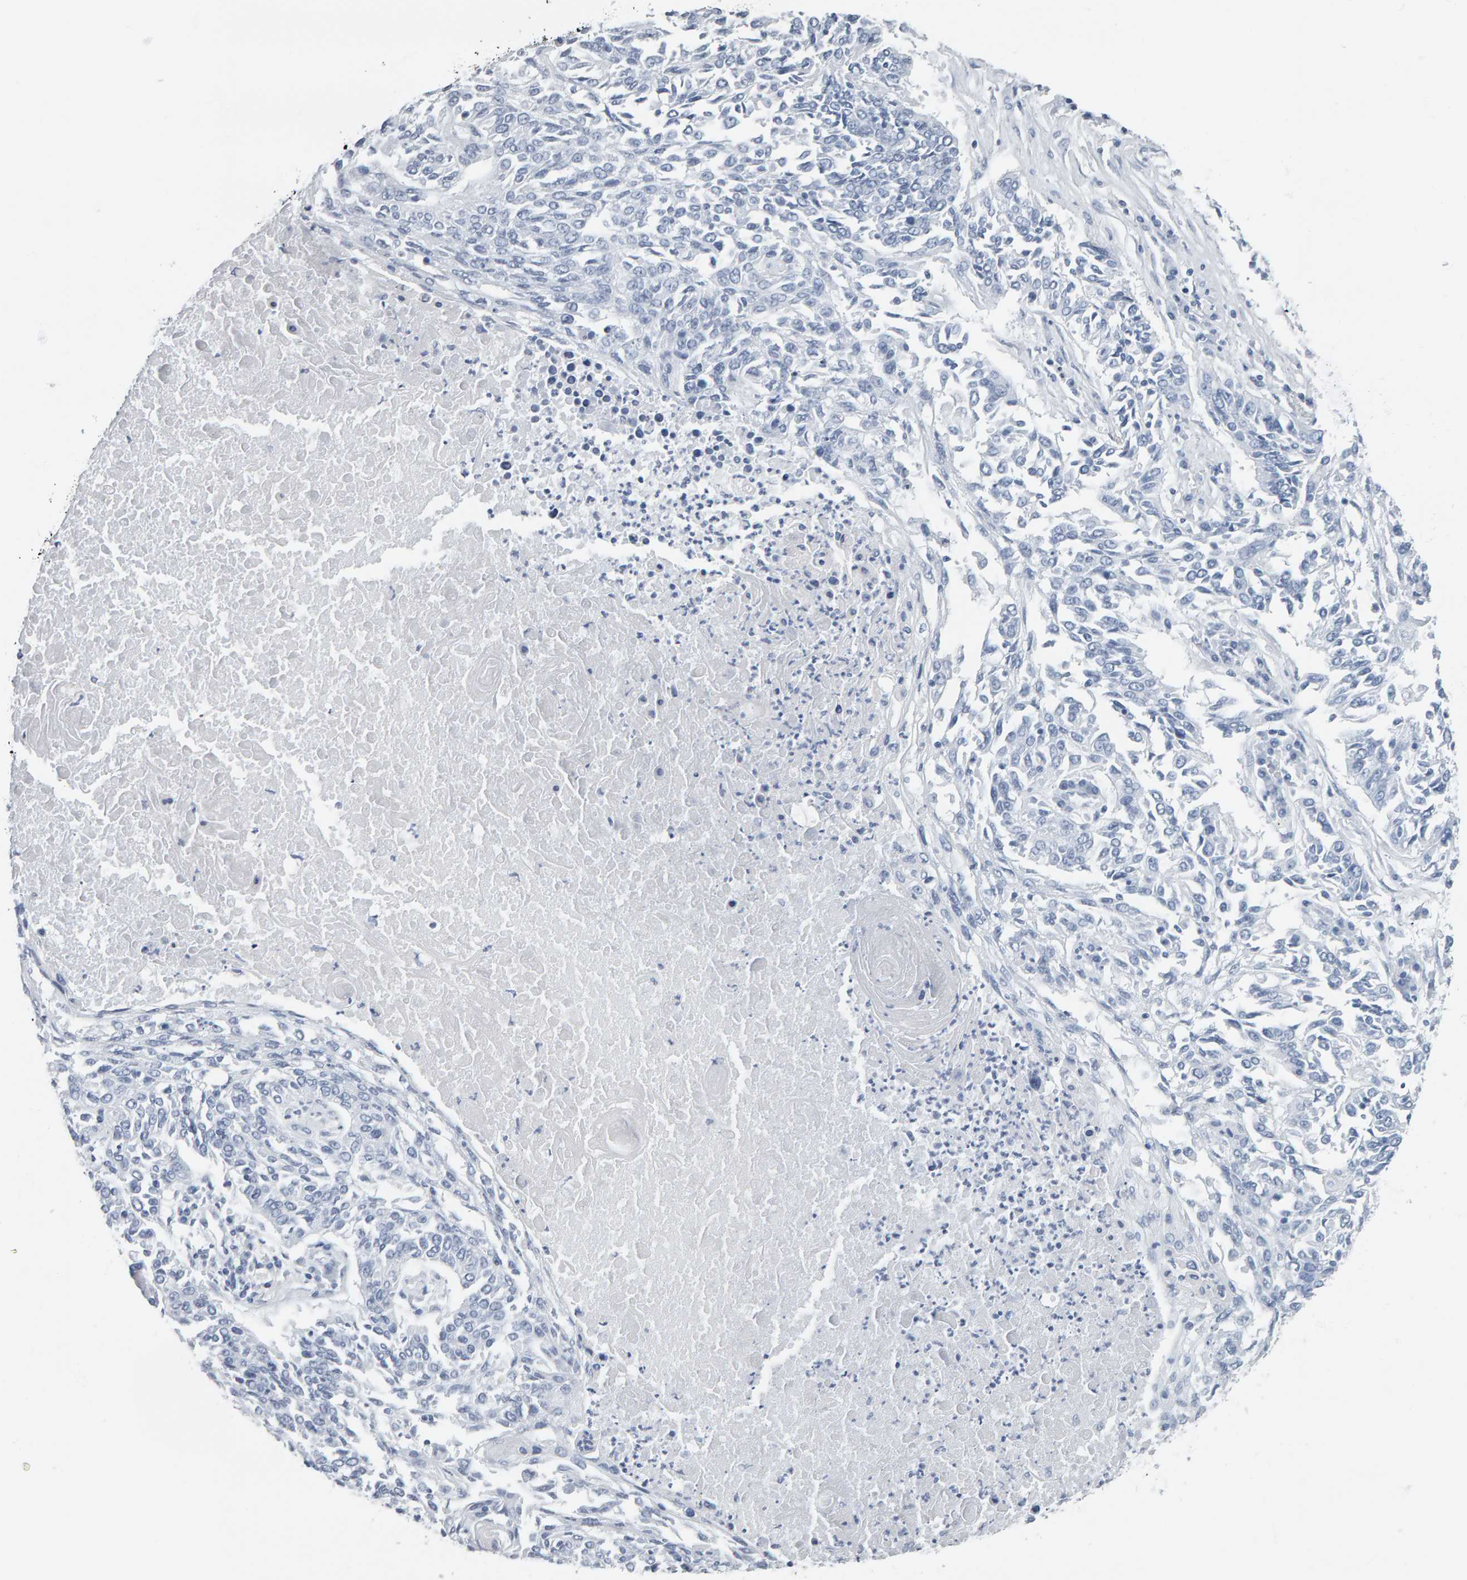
{"staining": {"intensity": "negative", "quantity": "none", "location": "none"}, "tissue": "lung cancer", "cell_type": "Tumor cells", "image_type": "cancer", "snomed": [{"axis": "morphology", "description": "Normal tissue, NOS"}, {"axis": "morphology", "description": "Squamous cell carcinoma, NOS"}, {"axis": "topography", "description": "Cartilage tissue"}, {"axis": "topography", "description": "Bronchus"}, {"axis": "topography", "description": "Lung"}], "caption": "This histopathology image is of squamous cell carcinoma (lung) stained with IHC to label a protein in brown with the nuclei are counter-stained blue. There is no staining in tumor cells.", "gene": "SPACA3", "patient": {"sex": "female", "age": 49}}